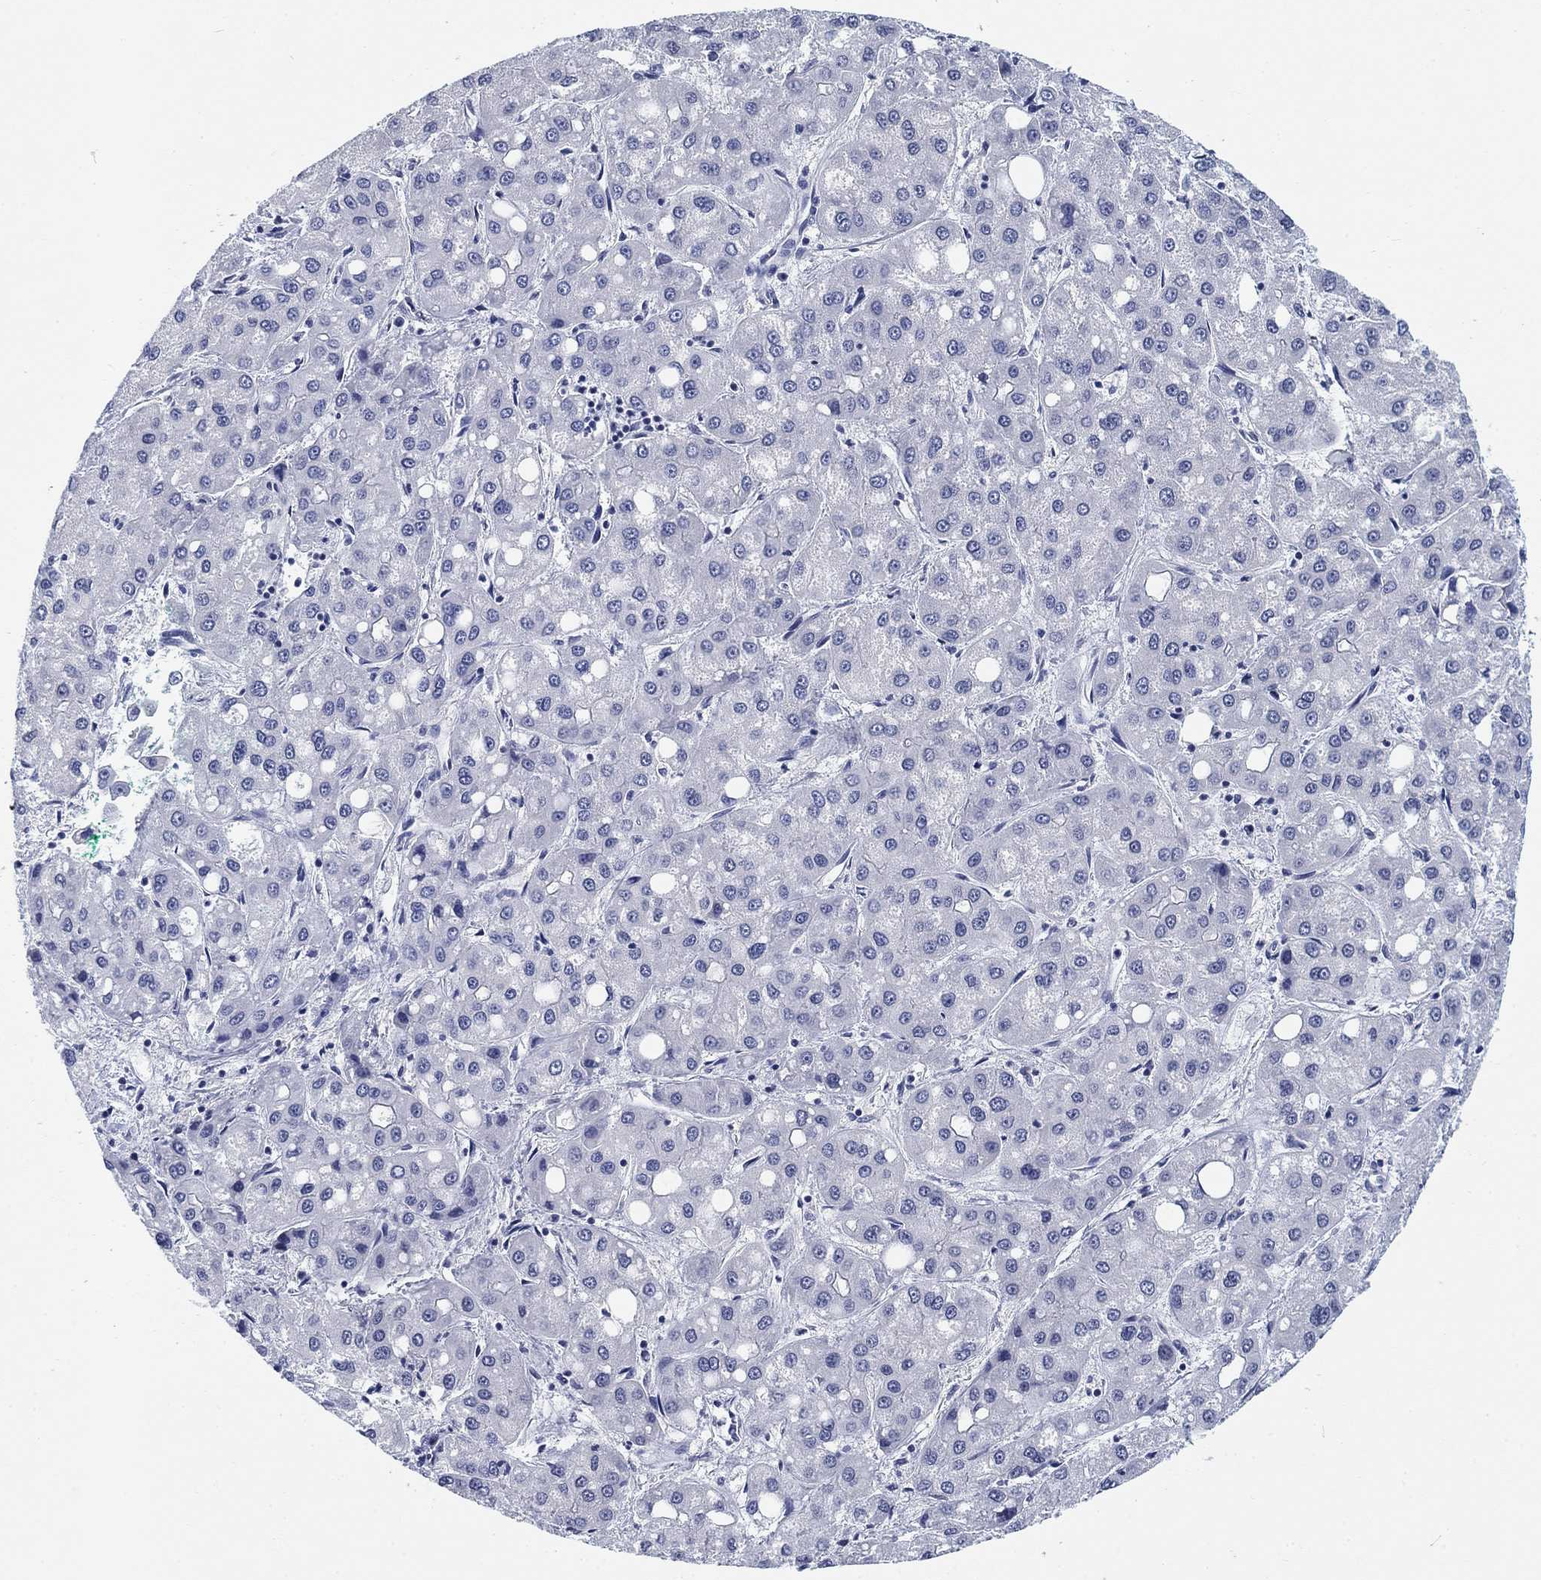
{"staining": {"intensity": "negative", "quantity": "none", "location": "none"}, "tissue": "liver cancer", "cell_type": "Tumor cells", "image_type": "cancer", "snomed": [{"axis": "morphology", "description": "Carcinoma, Hepatocellular, NOS"}, {"axis": "topography", "description": "Liver"}], "caption": "Tumor cells show no significant expression in liver cancer (hepatocellular carcinoma).", "gene": "OTUB2", "patient": {"sex": "male", "age": 73}}